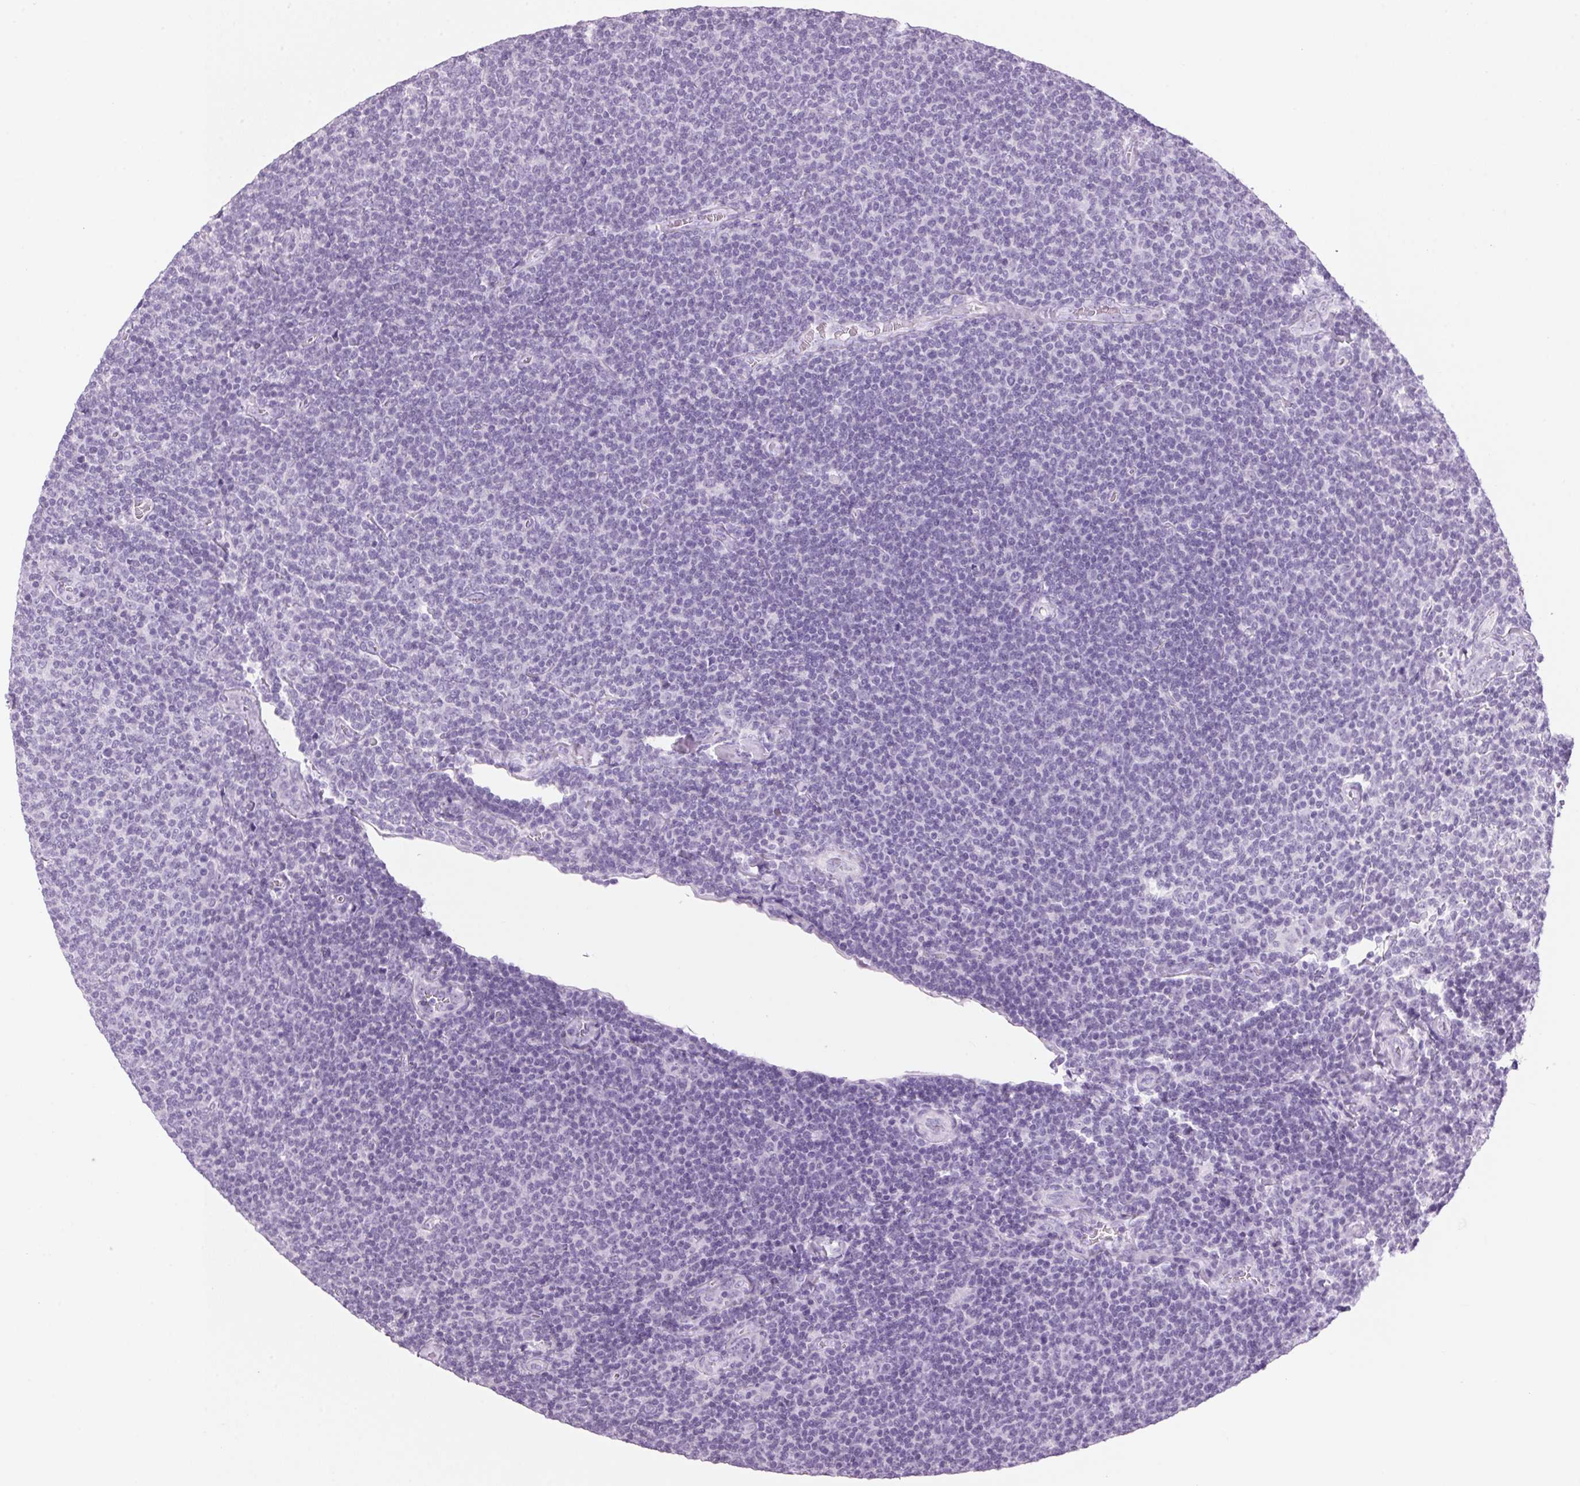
{"staining": {"intensity": "negative", "quantity": "none", "location": "none"}, "tissue": "lymphoma", "cell_type": "Tumor cells", "image_type": "cancer", "snomed": [{"axis": "morphology", "description": "Malignant lymphoma, non-Hodgkin's type, Low grade"}, {"axis": "topography", "description": "Lymph node"}], "caption": "Immunohistochemical staining of human low-grade malignant lymphoma, non-Hodgkin's type exhibits no significant expression in tumor cells.", "gene": "PPP1R1A", "patient": {"sex": "male", "age": 52}}